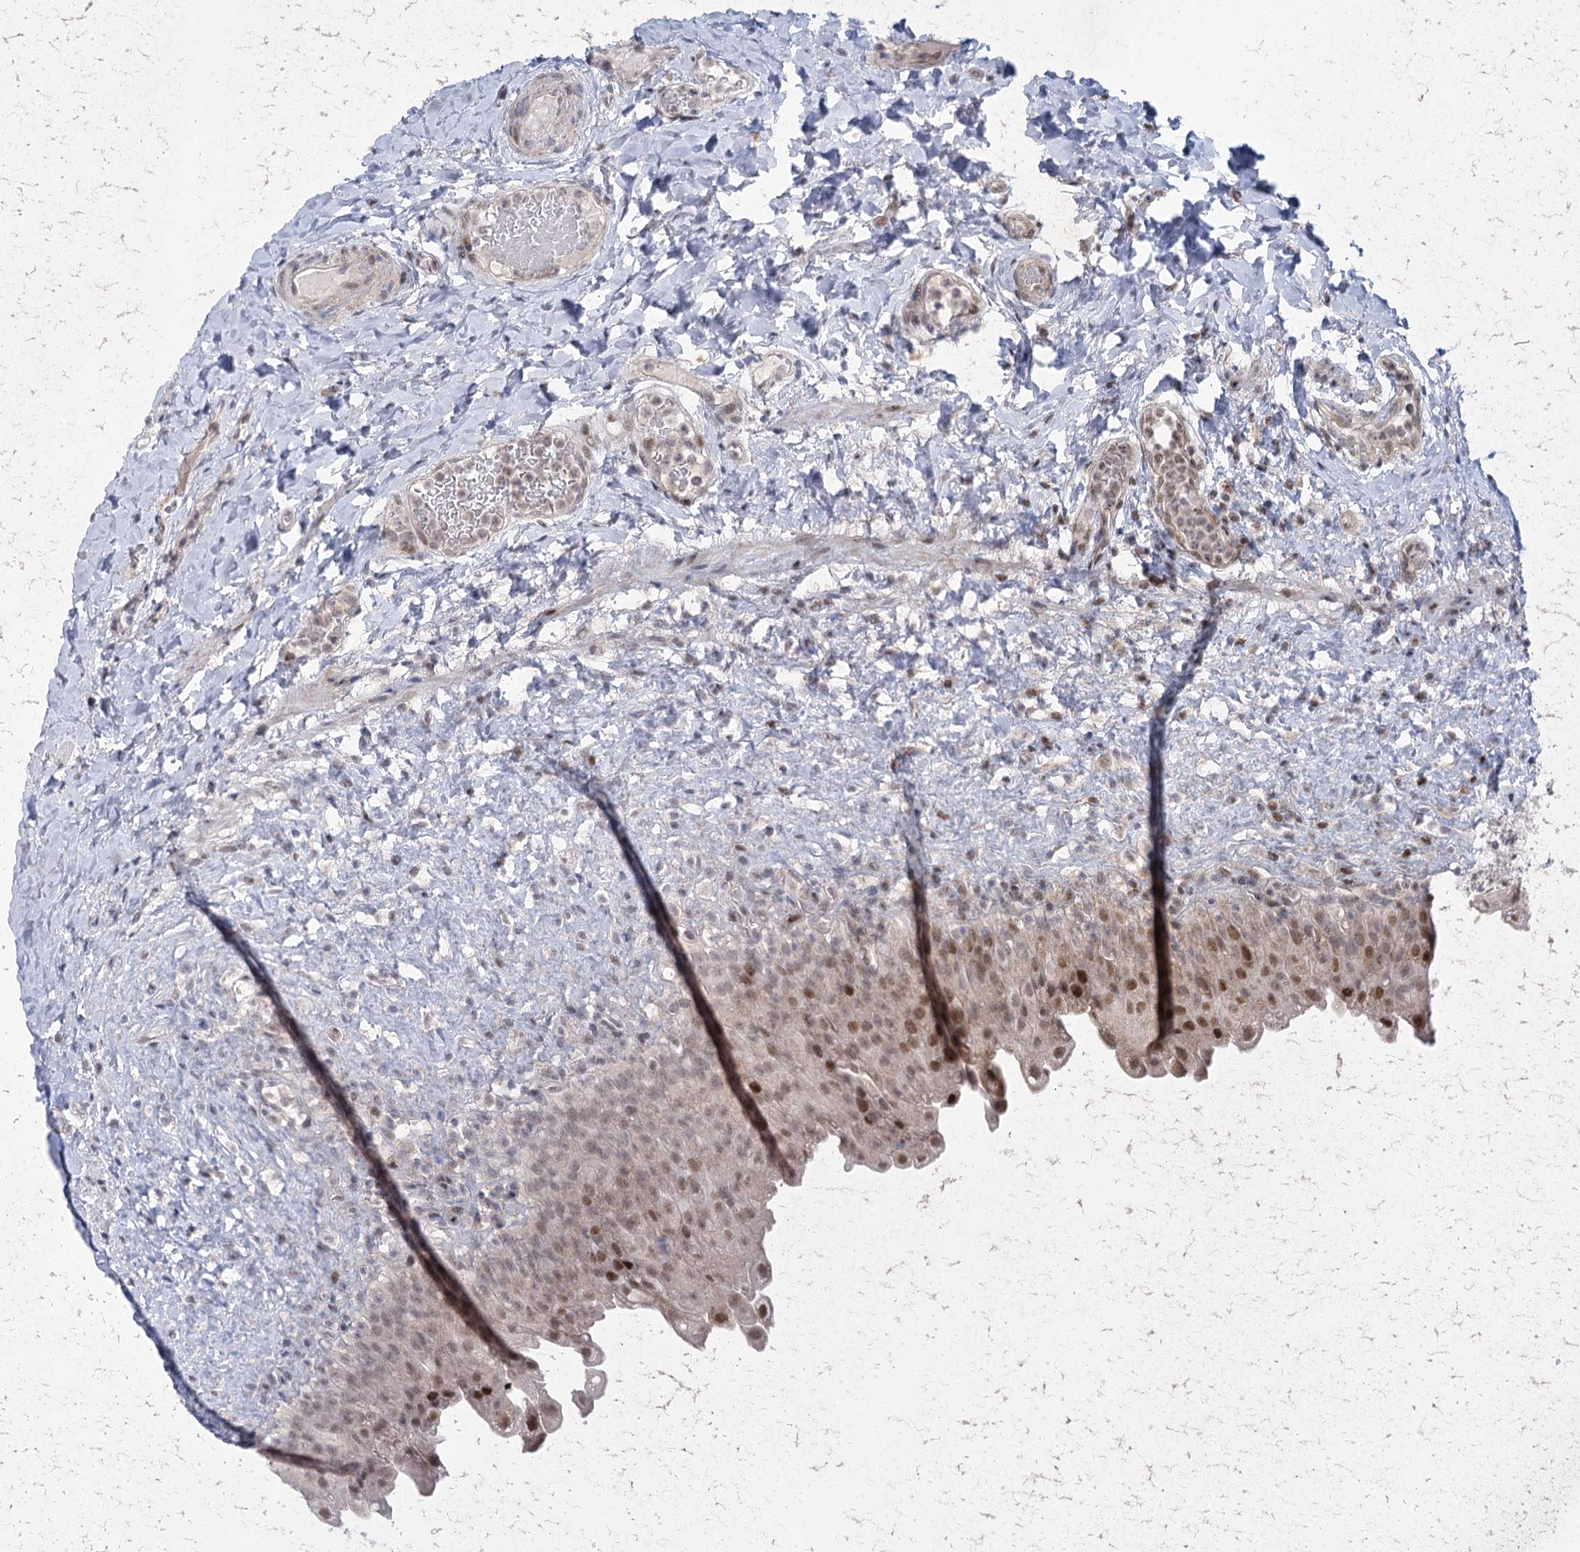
{"staining": {"intensity": "moderate", "quantity": ">75%", "location": "nuclear"}, "tissue": "urinary bladder", "cell_type": "Urothelial cells", "image_type": "normal", "snomed": [{"axis": "morphology", "description": "Normal tissue, NOS"}, {"axis": "topography", "description": "Urinary bladder"}], "caption": "Immunohistochemistry photomicrograph of normal human urinary bladder stained for a protein (brown), which shows medium levels of moderate nuclear staining in about >75% of urothelial cells.", "gene": "SLC4A1AP", "patient": {"sex": "female", "age": 27}}